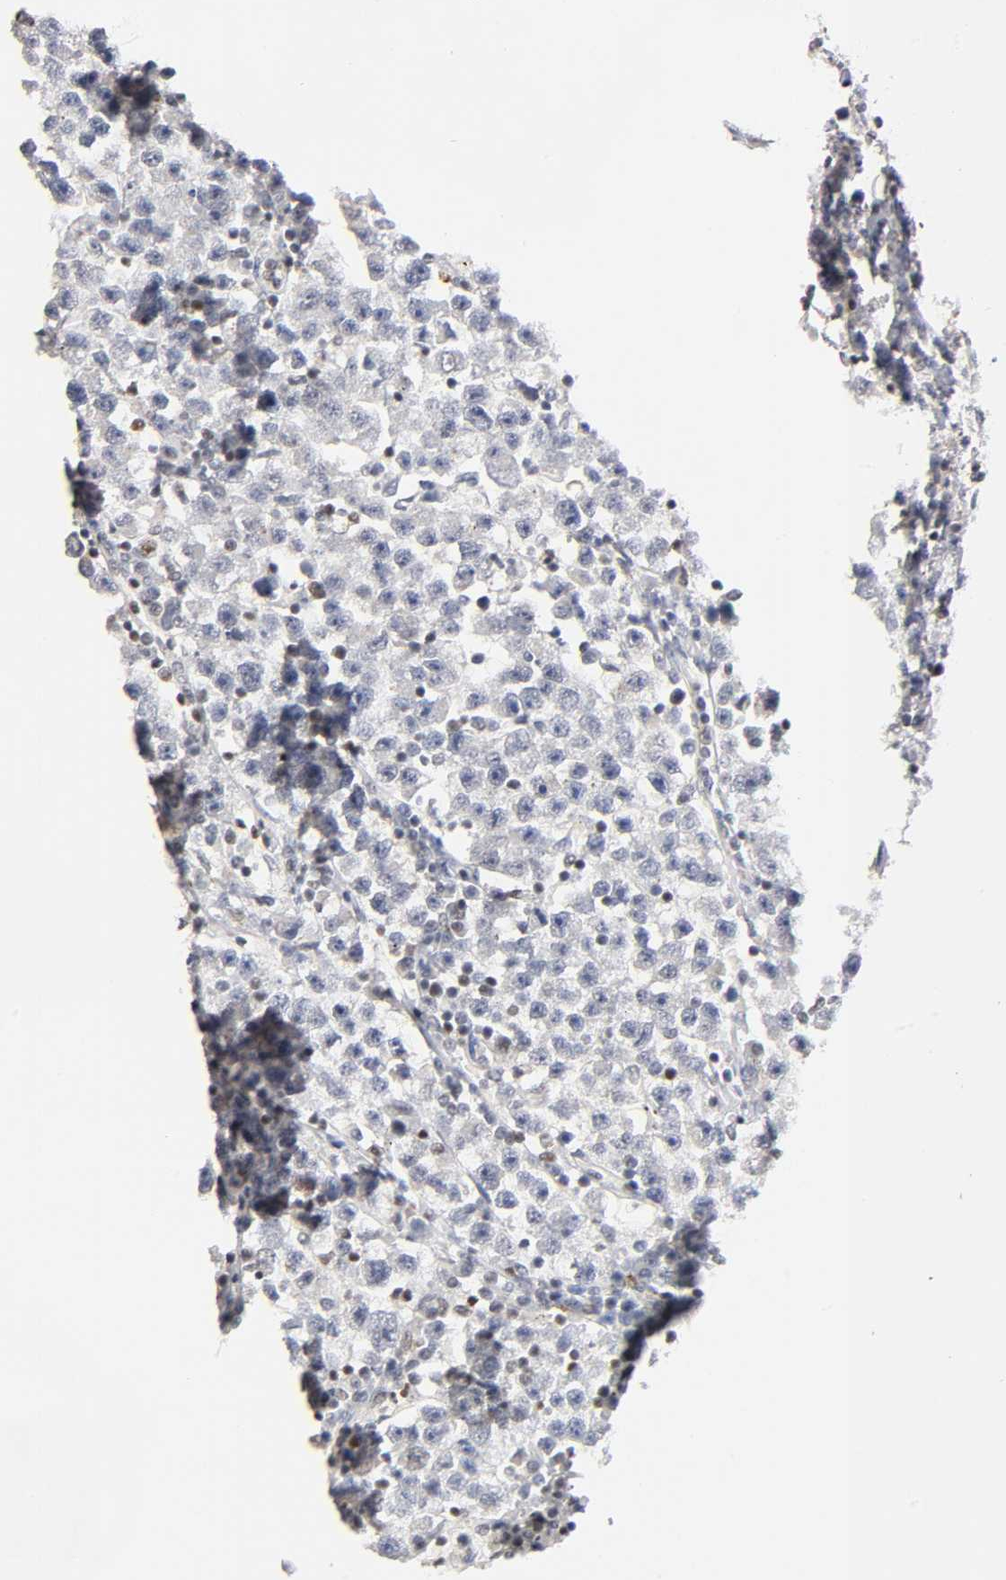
{"staining": {"intensity": "negative", "quantity": "none", "location": "none"}, "tissue": "testis cancer", "cell_type": "Tumor cells", "image_type": "cancer", "snomed": [{"axis": "morphology", "description": "Seminoma, NOS"}, {"axis": "topography", "description": "Testis"}], "caption": "Immunohistochemistry histopathology image of neoplastic tissue: testis cancer stained with DAB (3,3'-diaminobenzidine) shows no significant protein expression in tumor cells.", "gene": "RUNX1", "patient": {"sex": "male", "age": 22}}